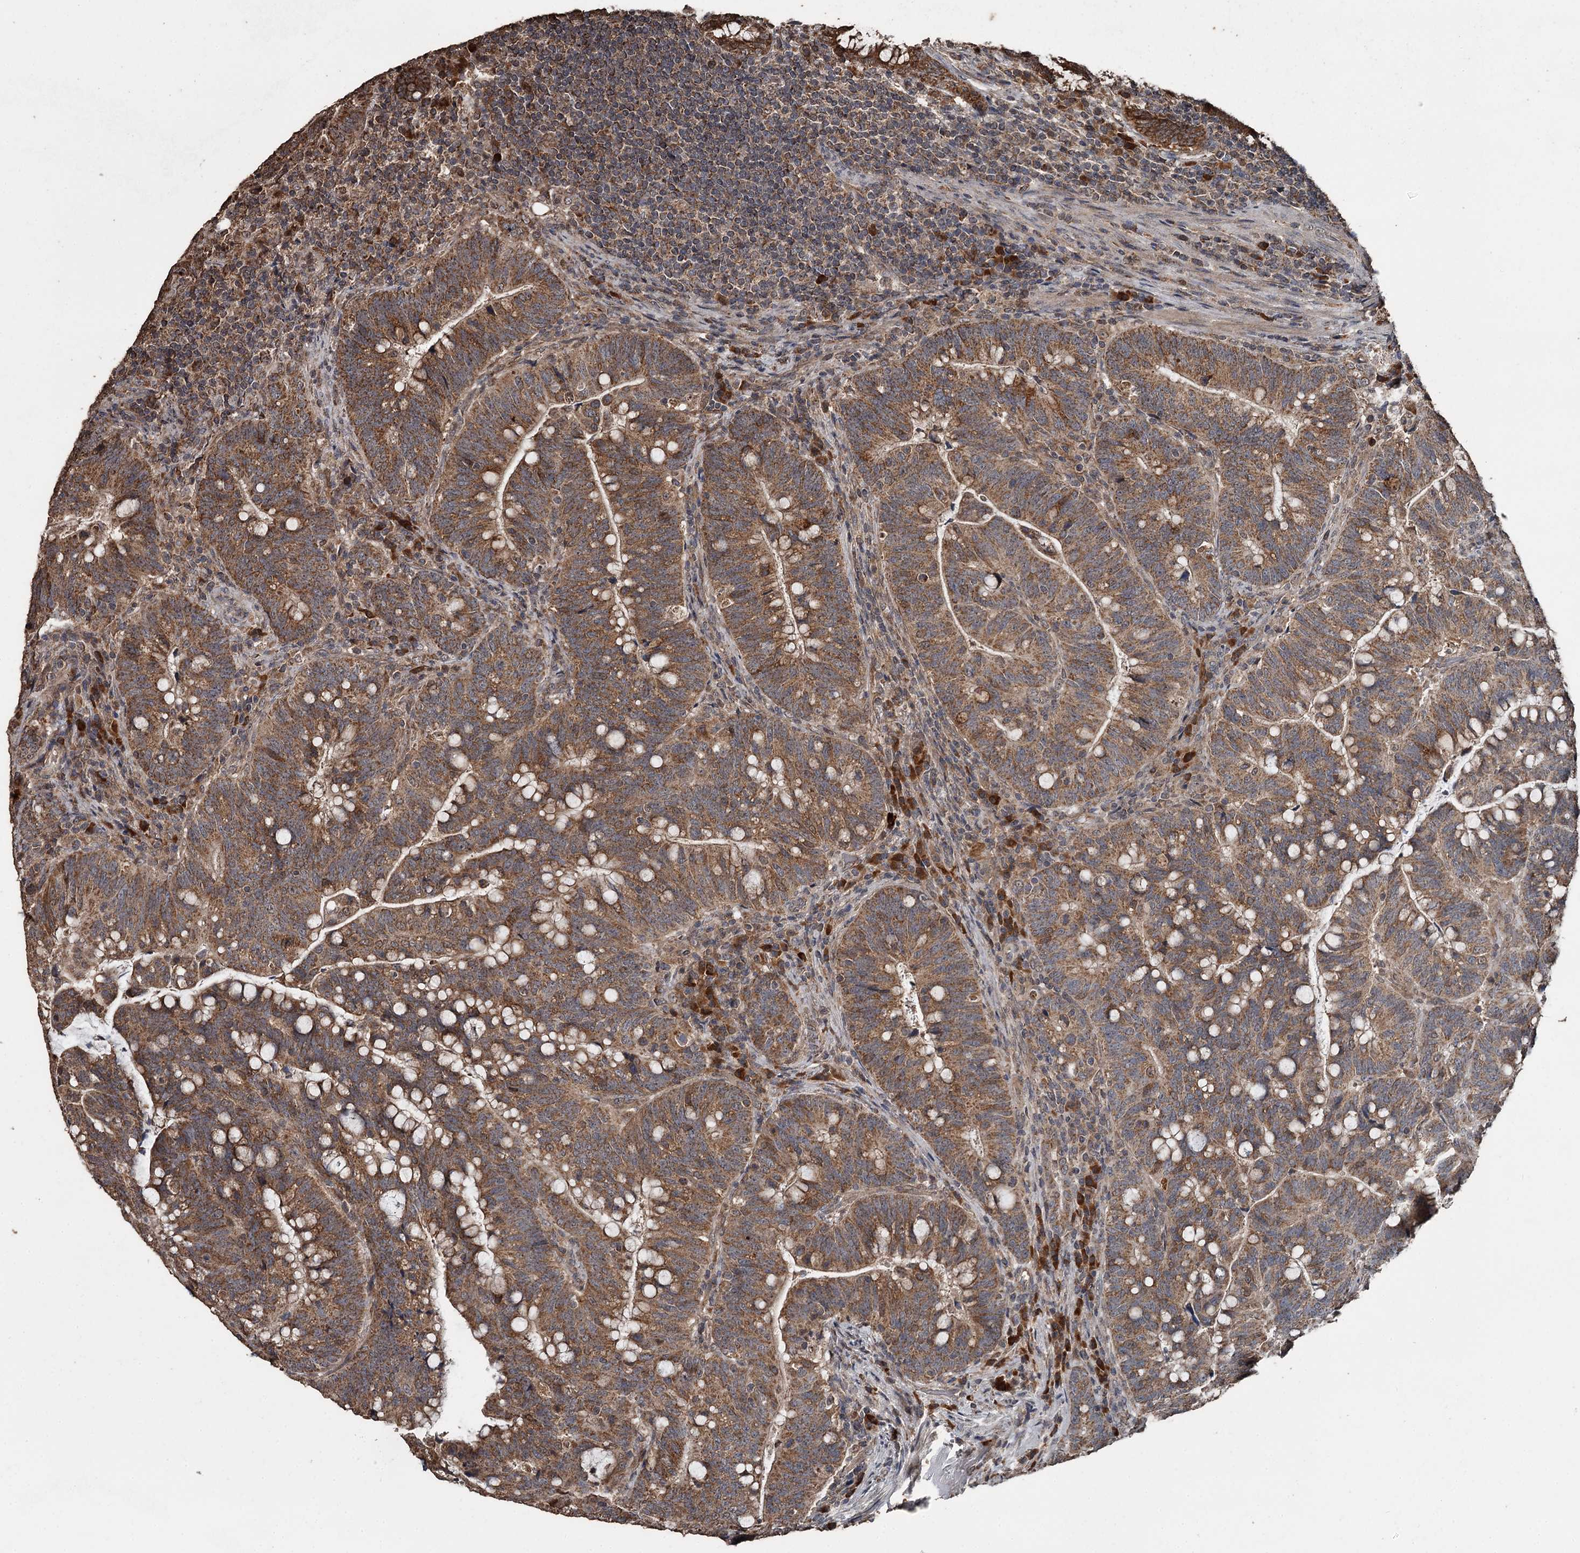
{"staining": {"intensity": "moderate", "quantity": ">75%", "location": "cytoplasmic/membranous"}, "tissue": "colorectal cancer", "cell_type": "Tumor cells", "image_type": "cancer", "snomed": [{"axis": "morphology", "description": "Normal tissue, NOS"}, {"axis": "morphology", "description": "Adenocarcinoma, NOS"}, {"axis": "topography", "description": "Colon"}], "caption": "Adenocarcinoma (colorectal) stained for a protein reveals moderate cytoplasmic/membranous positivity in tumor cells.", "gene": "WIPI1", "patient": {"sex": "female", "age": 66}}